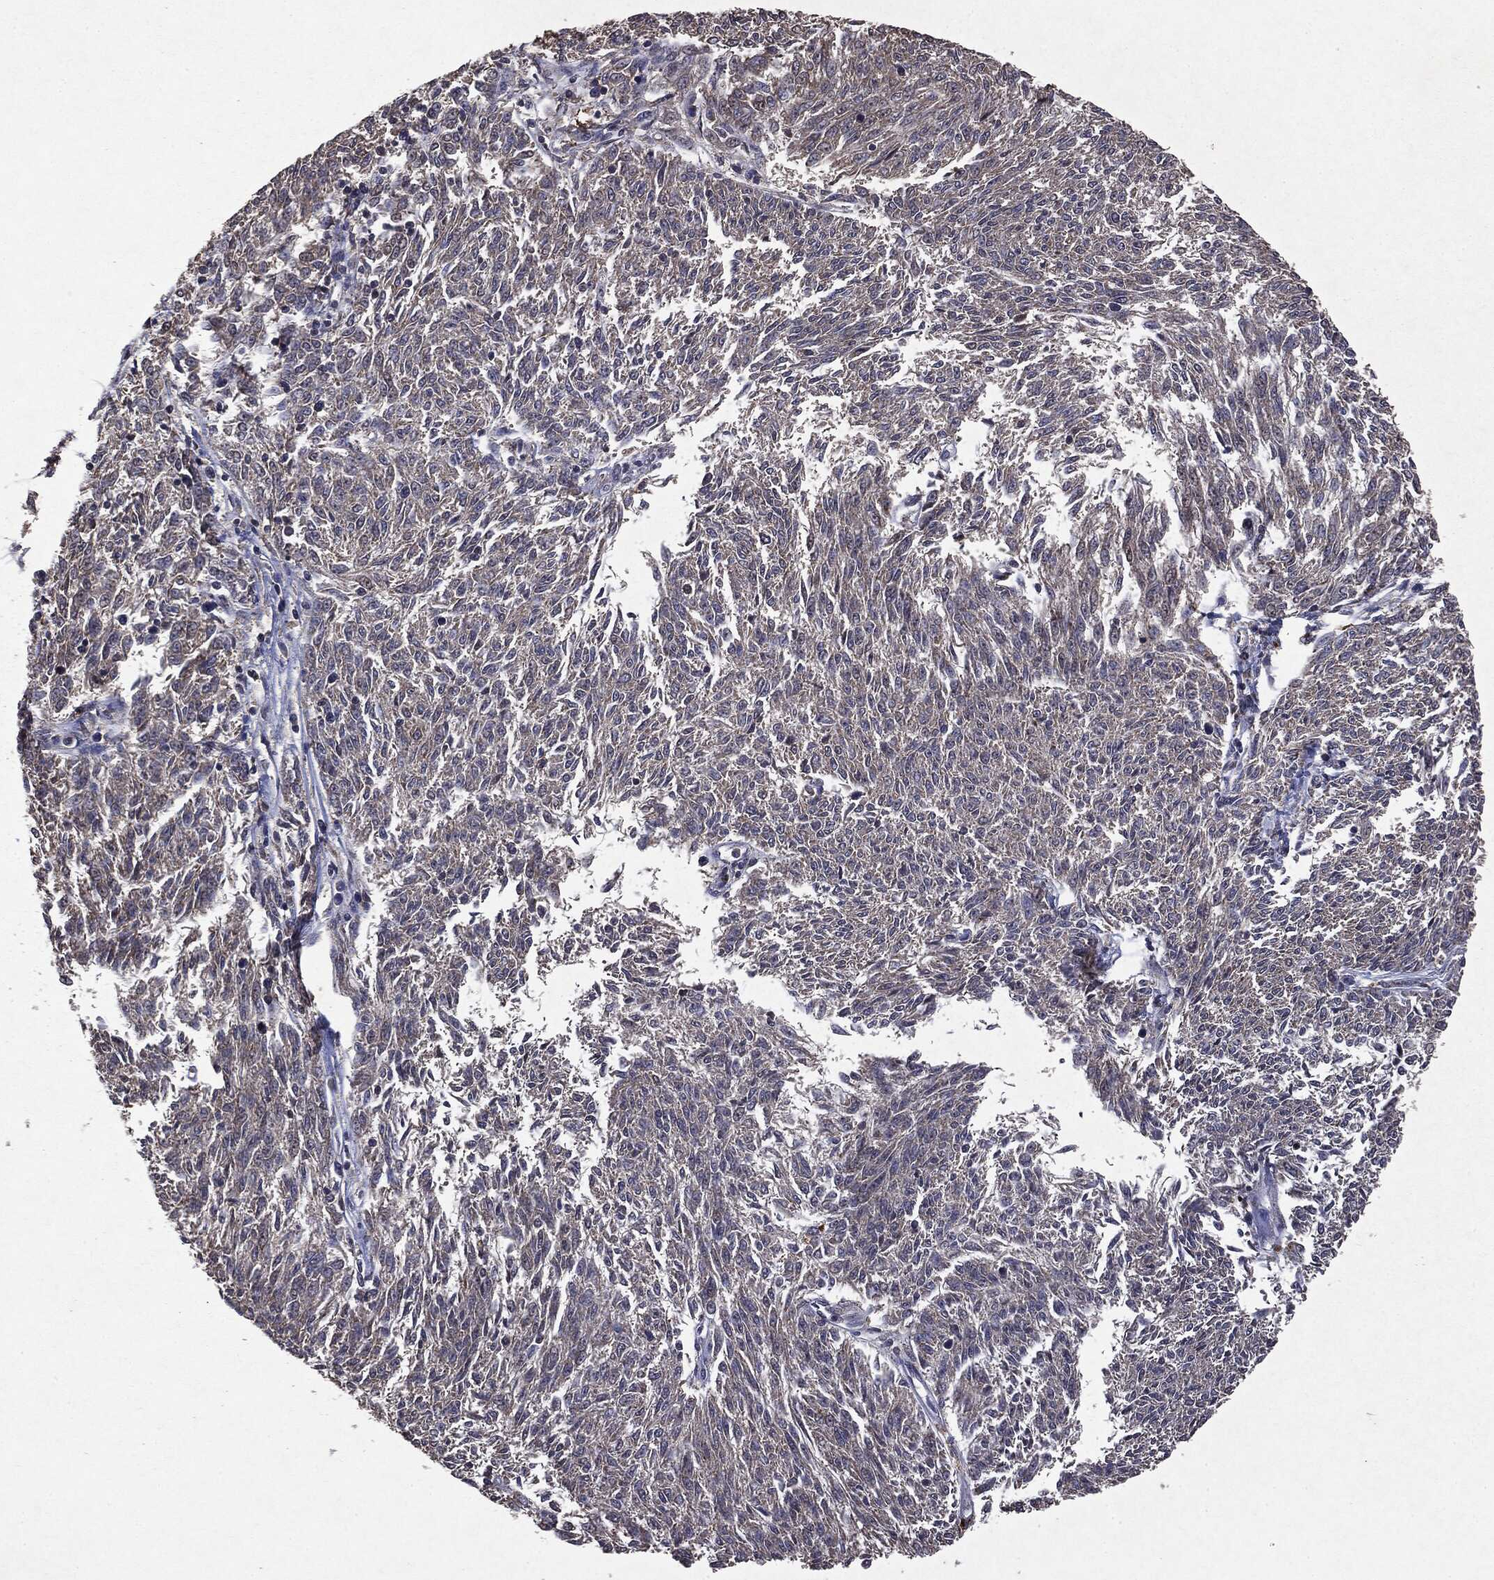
{"staining": {"intensity": "negative", "quantity": "none", "location": "none"}, "tissue": "melanoma", "cell_type": "Tumor cells", "image_type": "cancer", "snomed": [{"axis": "morphology", "description": "Malignant melanoma, NOS"}, {"axis": "topography", "description": "Skin"}], "caption": "Immunohistochemistry histopathology image of neoplastic tissue: human melanoma stained with DAB (3,3'-diaminobenzidine) demonstrates no significant protein expression in tumor cells.", "gene": "PTEN", "patient": {"sex": "female", "age": 72}}